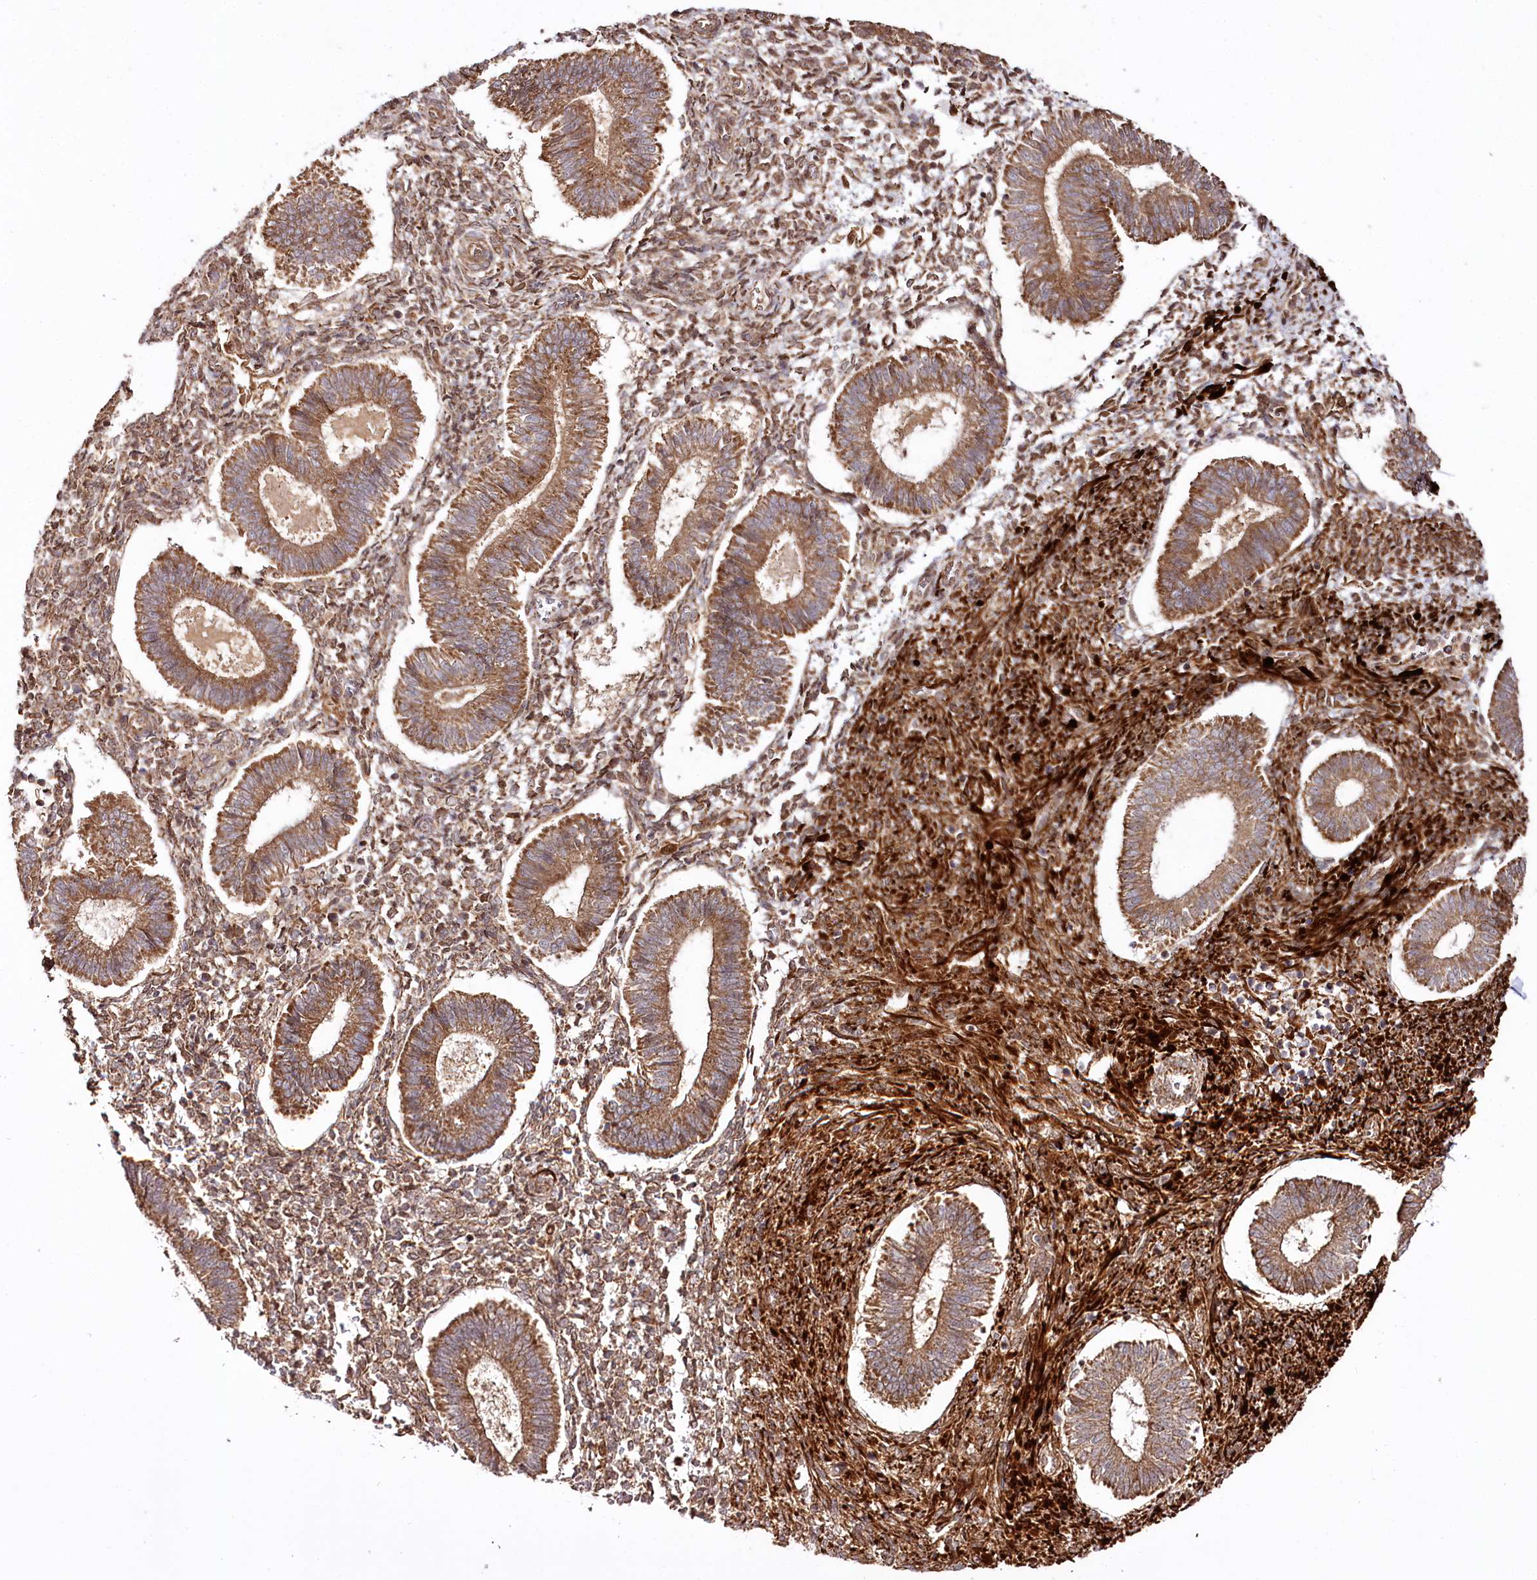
{"staining": {"intensity": "moderate", "quantity": ">75%", "location": "cytoplasmic/membranous"}, "tissue": "endometrium", "cell_type": "Cells in endometrial stroma", "image_type": "normal", "snomed": [{"axis": "morphology", "description": "Normal tissue, NOS"}, {"axis": "topography", "description": "Endometrium"}], "caption": "DAB (3,3'-diaminobenzidine) immunohistochemical staining of normal human endometrium exhibits moderate cytoplasmic/membranous protein positivity in approximately >75% of cells in endometrial stroma. Using DAB (brown) and hematoxylin (blue) stains, captured at high magnification using brightfield microscopy.", "gene": "REXO2", "patient": {"sex": "female", "age": 25}}